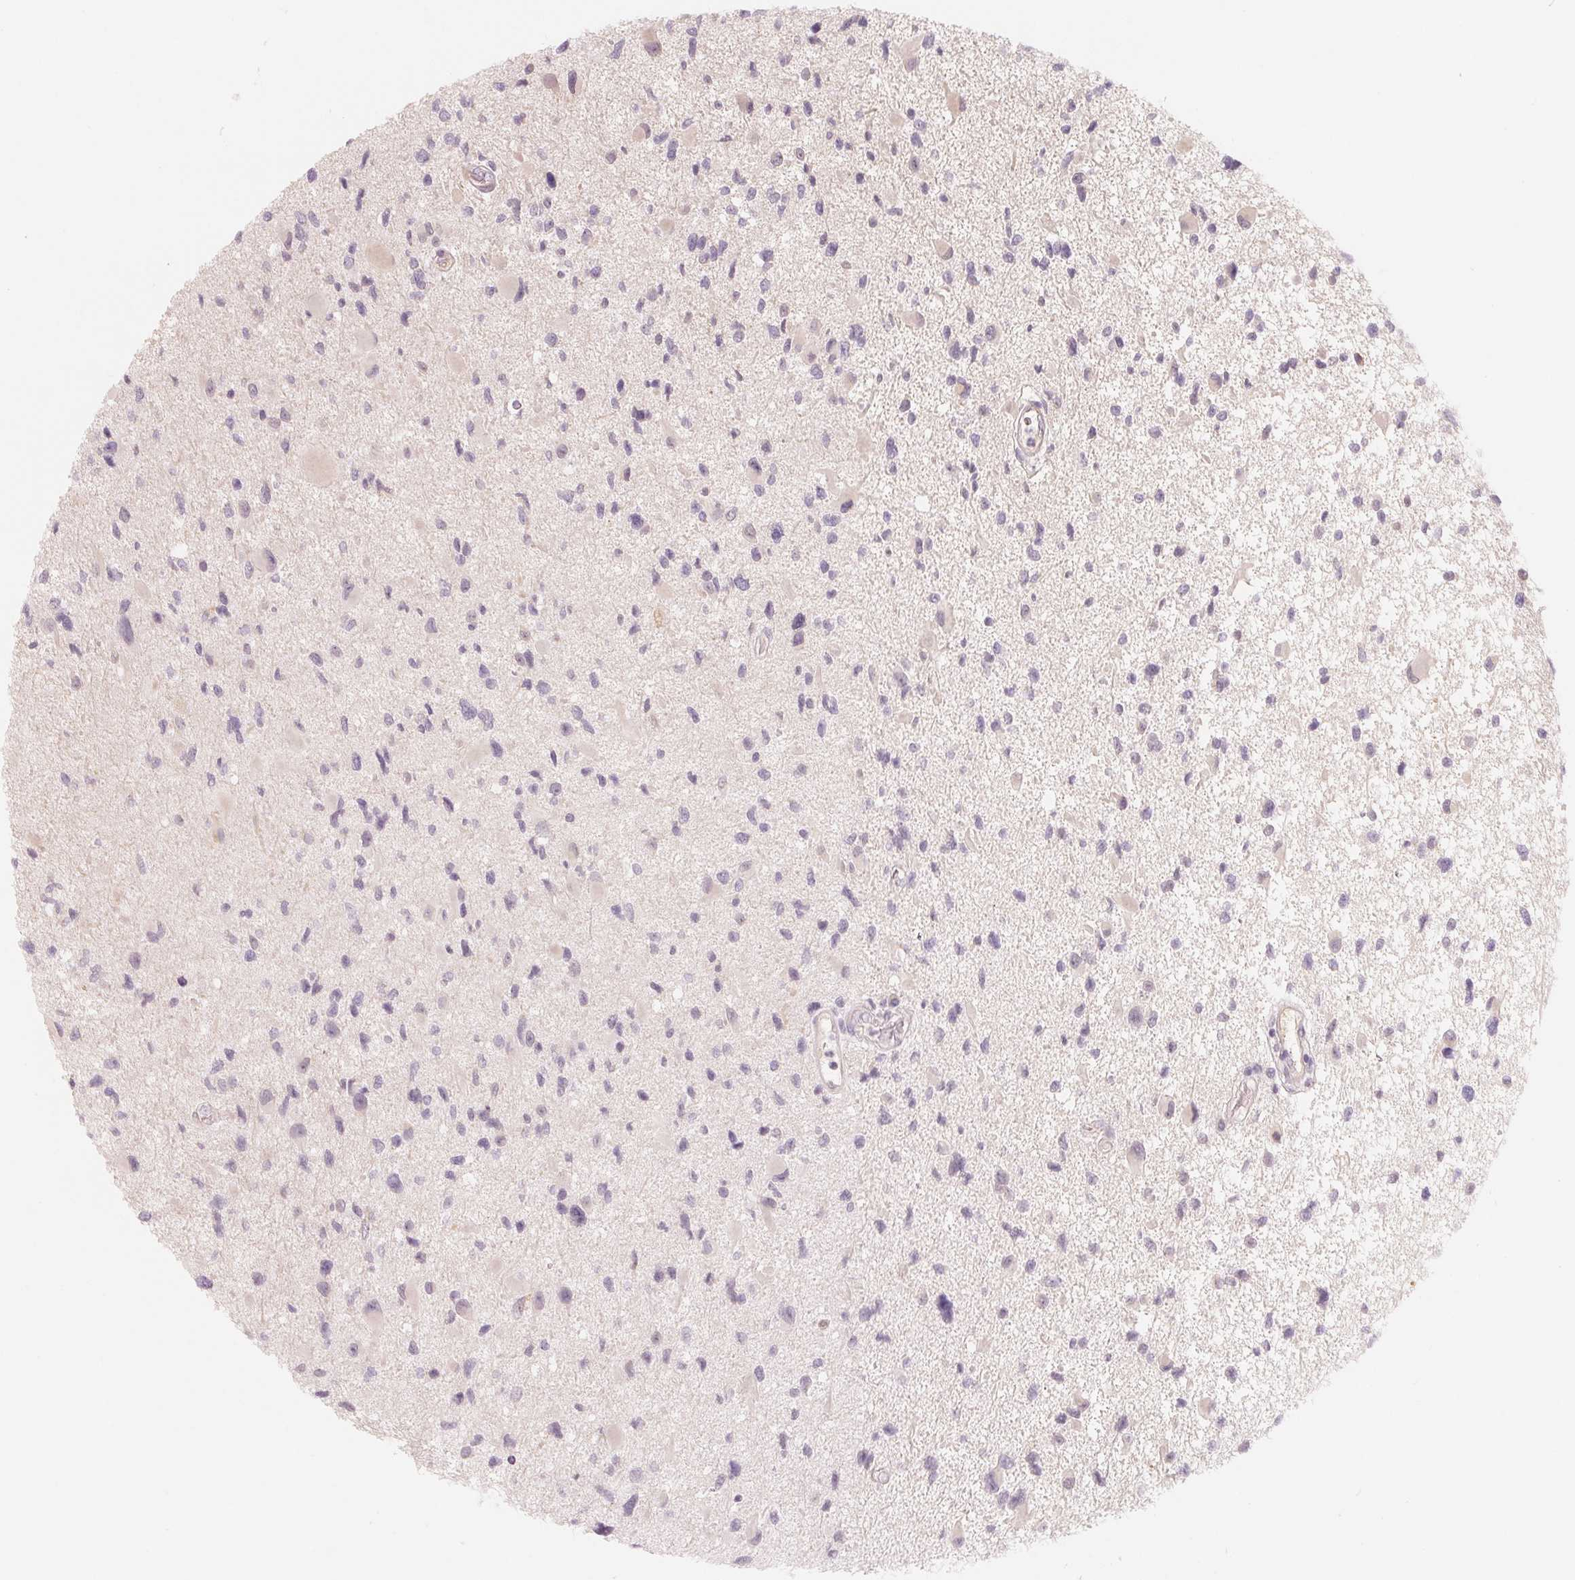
{"staining": {"intensity": "negative", "quantity": "none", "location": "none"}, "tissue": "glioma", "cell_type": "Tumor cells", "image_type": "cancer", "snomed": [{"axis": "morphology", "description": "Glioma, malignant, Low grade"}, {"axis": "topography", "description": "Brain"}], "caption": "Immunohistochemistry micrograph of neoplastic tissue: malignant glioma (low-grade) stained with DAB (3,3'-diaminobenzidine) demonstrates no significant protein expression in tumor cells. (DAB (3,3'-diaminobenzidine) immunohistochemistry (IHC) visualized using brightfield microscopy, high magnification).", "gene": "CFHR2", "patient": {"sex": "female", "age": 32}}